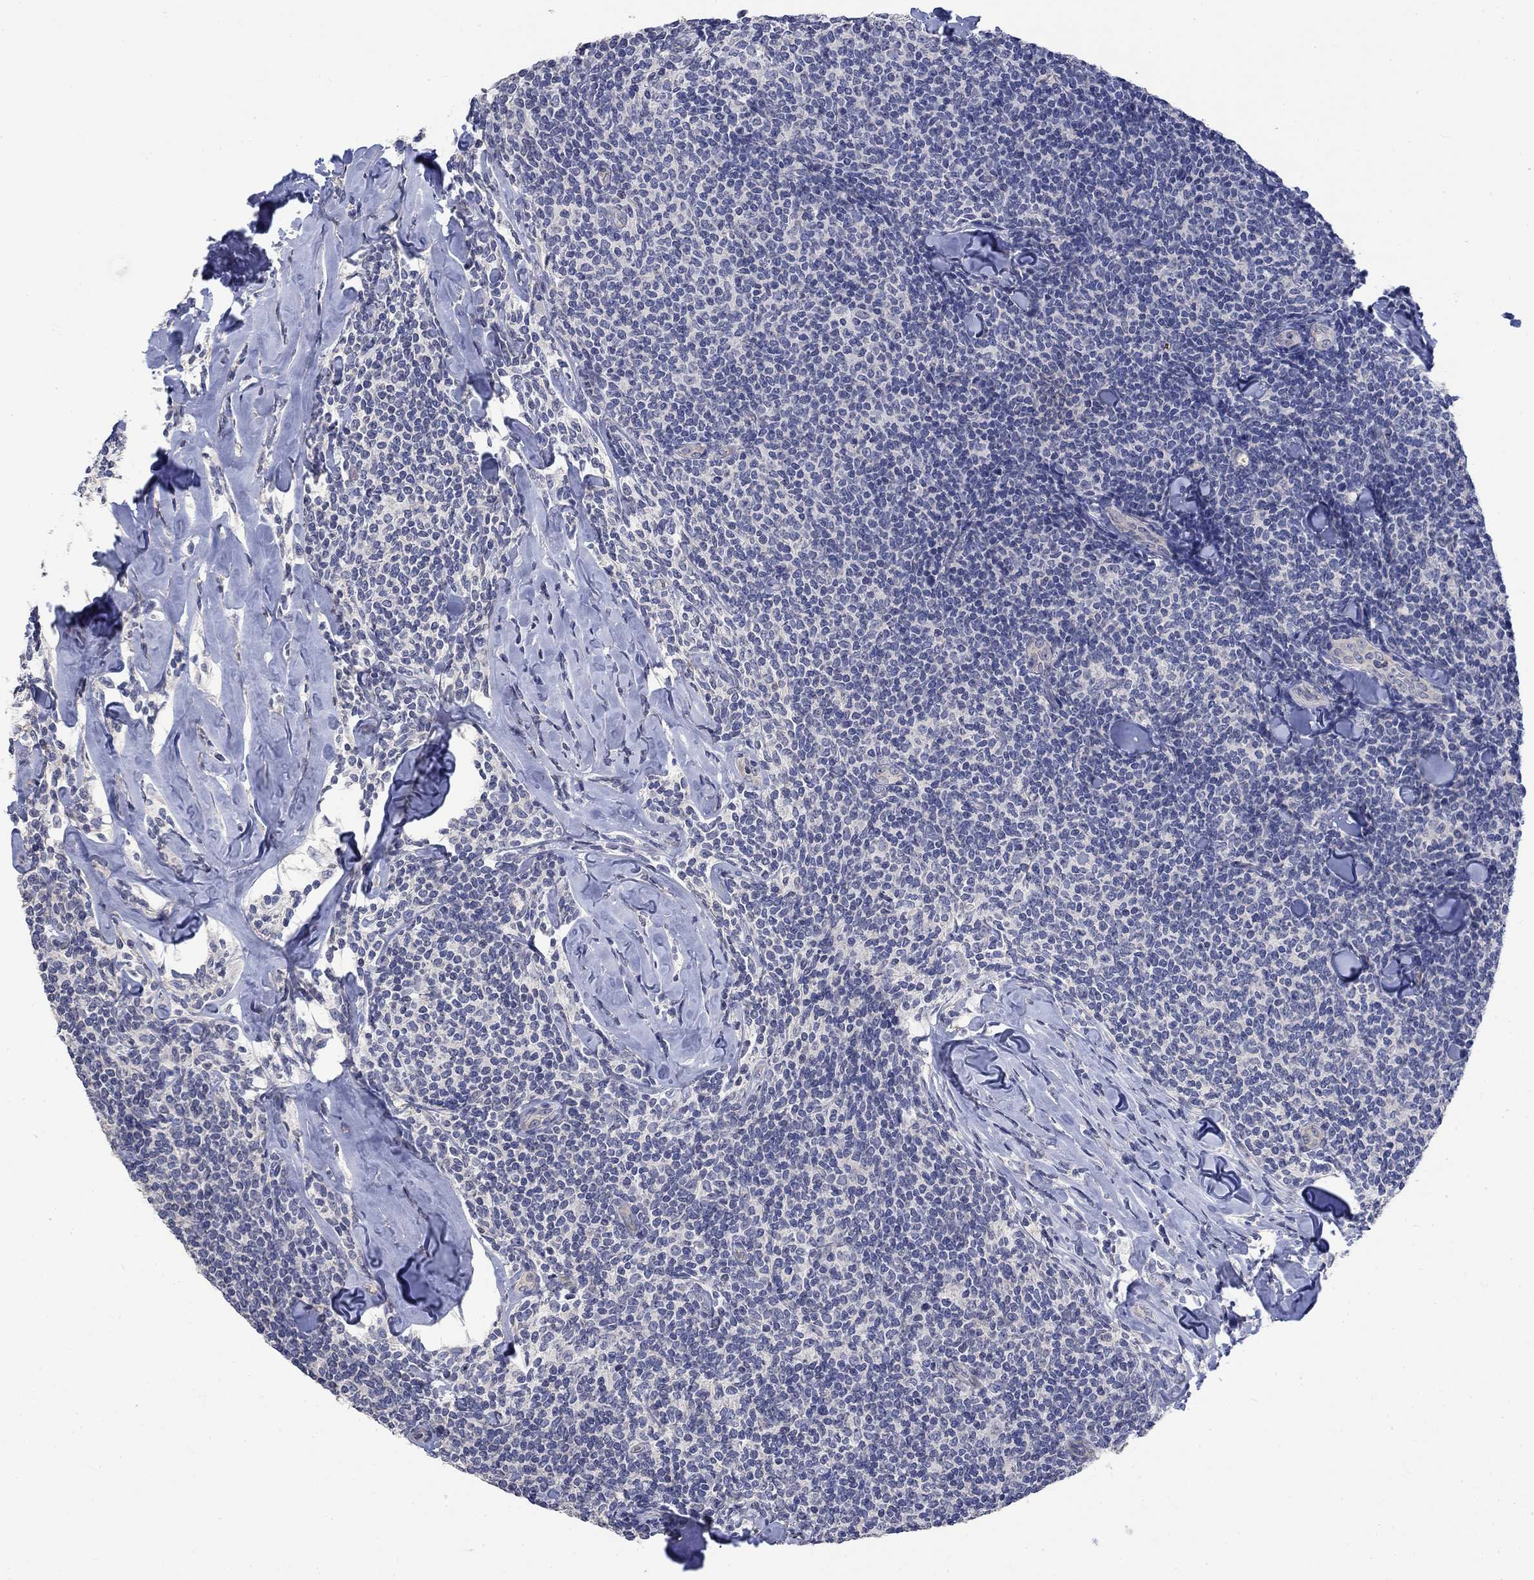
{"staining": {"intensity": "negative", "quantity": "none", "location": "none"}, "tissue": "lymphoma", "cell_type": "Tumor cells", "image_type": "cancer", "snomed": [{"axis": "morphology", "description": "Malignant lymphoma, non-Hodgkin's type, Low grade"}, {"axis": "topography", "description": "Lymph node"}], "caption": "Human lymphoma stained for a protein using IHC displays no positivity in tumor cells.", "gene": "AGRP", "patient": {"sex": "female", "age": 56}}